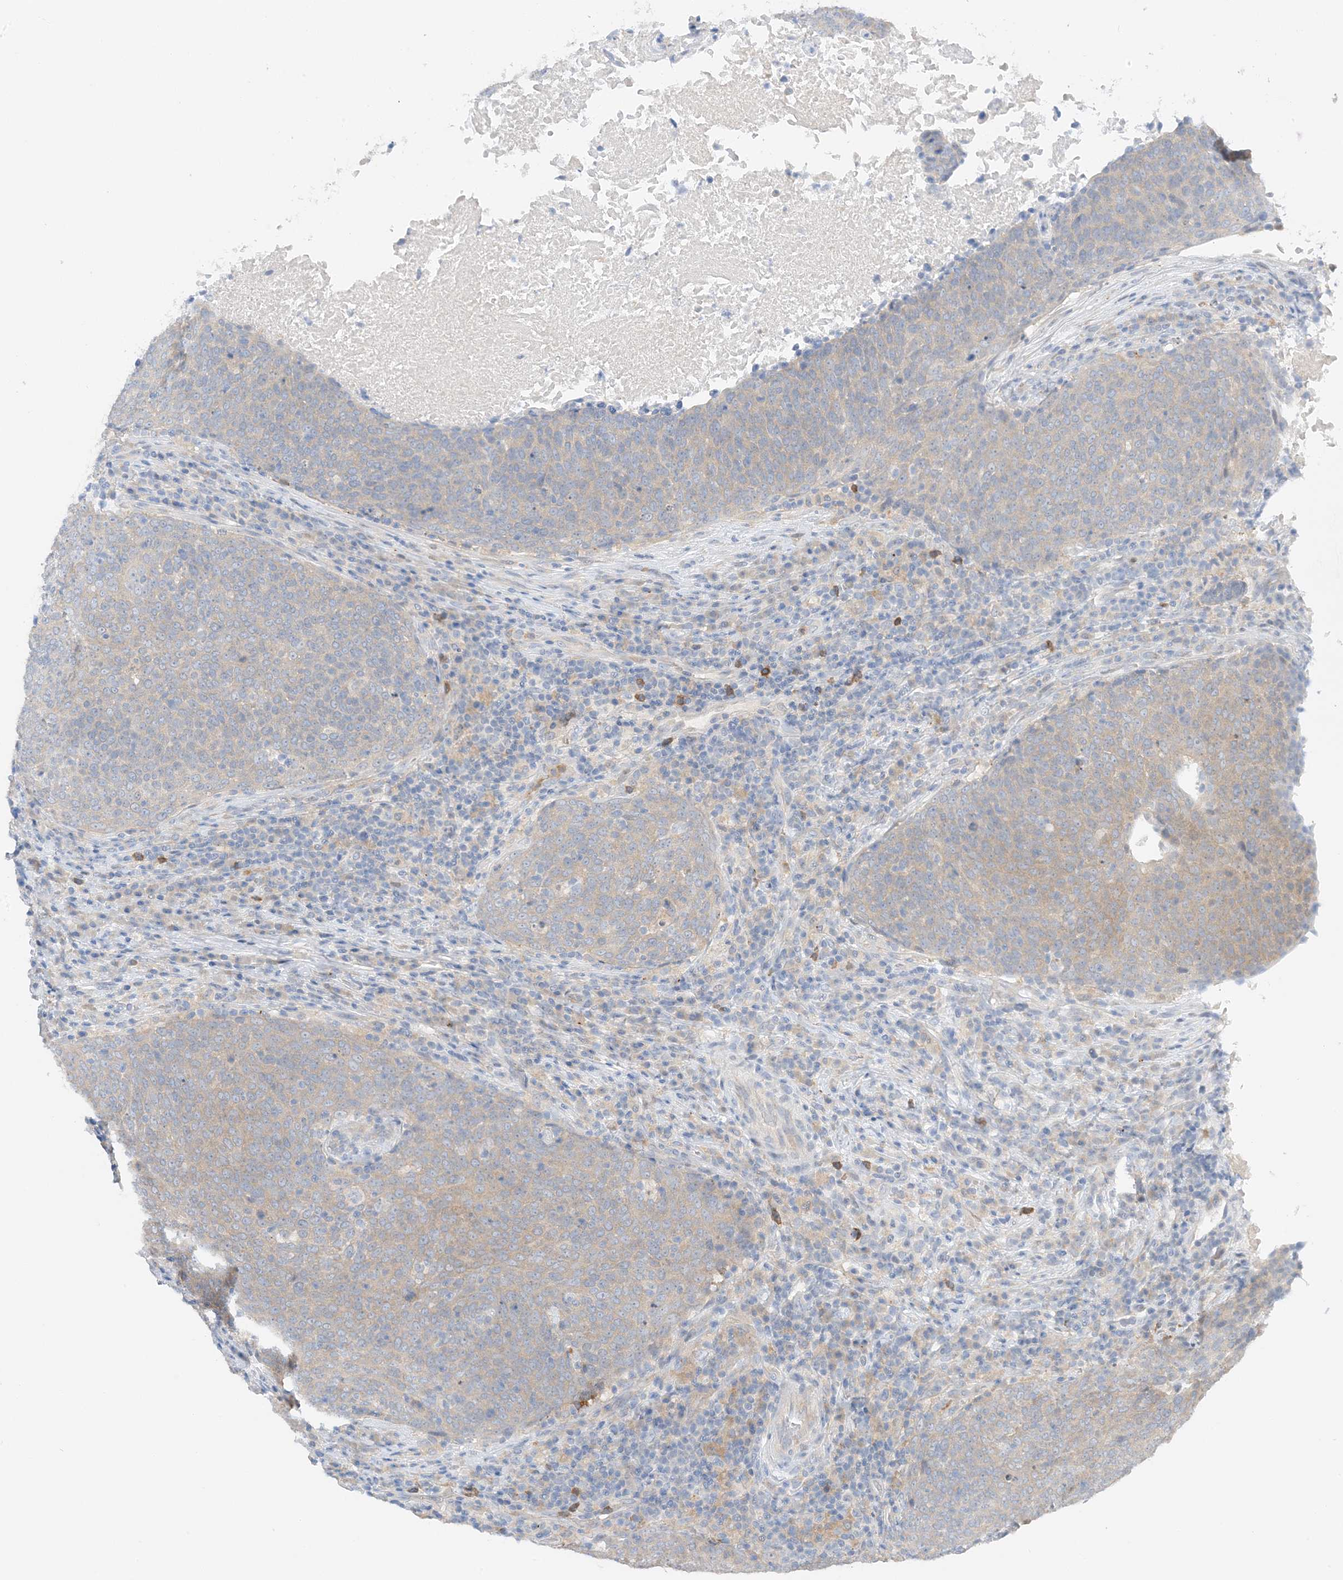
{"staining": {"intensity": "weak", "quantity": "<25%", "location": "cytoplasmic/membranous"}, "tissue": "head and neck cancer", "cell_type": "Tumor cells", "image_type": "cancer", "snomed": [{"axis": "morphology", "description": "Squamous cell carcinoma, NOS"}, {"axis": "morphology", "description": "Squamous cell carcinoma, metastatic, NOS"}, {"axis": "topography", "description": "Lymph node"}, {"axis": "topography", "description": "Head-Neck"}], "caption": "Immunohistochemical staining of head and neck squamous cell carcinoma shows no significant expression in tumor cells. The staining is performed using DAB brown chromogen with nuclei counter-stained in using hematoxylin.", "gene": "KIFBP", "patient": {"sex": "male", "age": 62}}